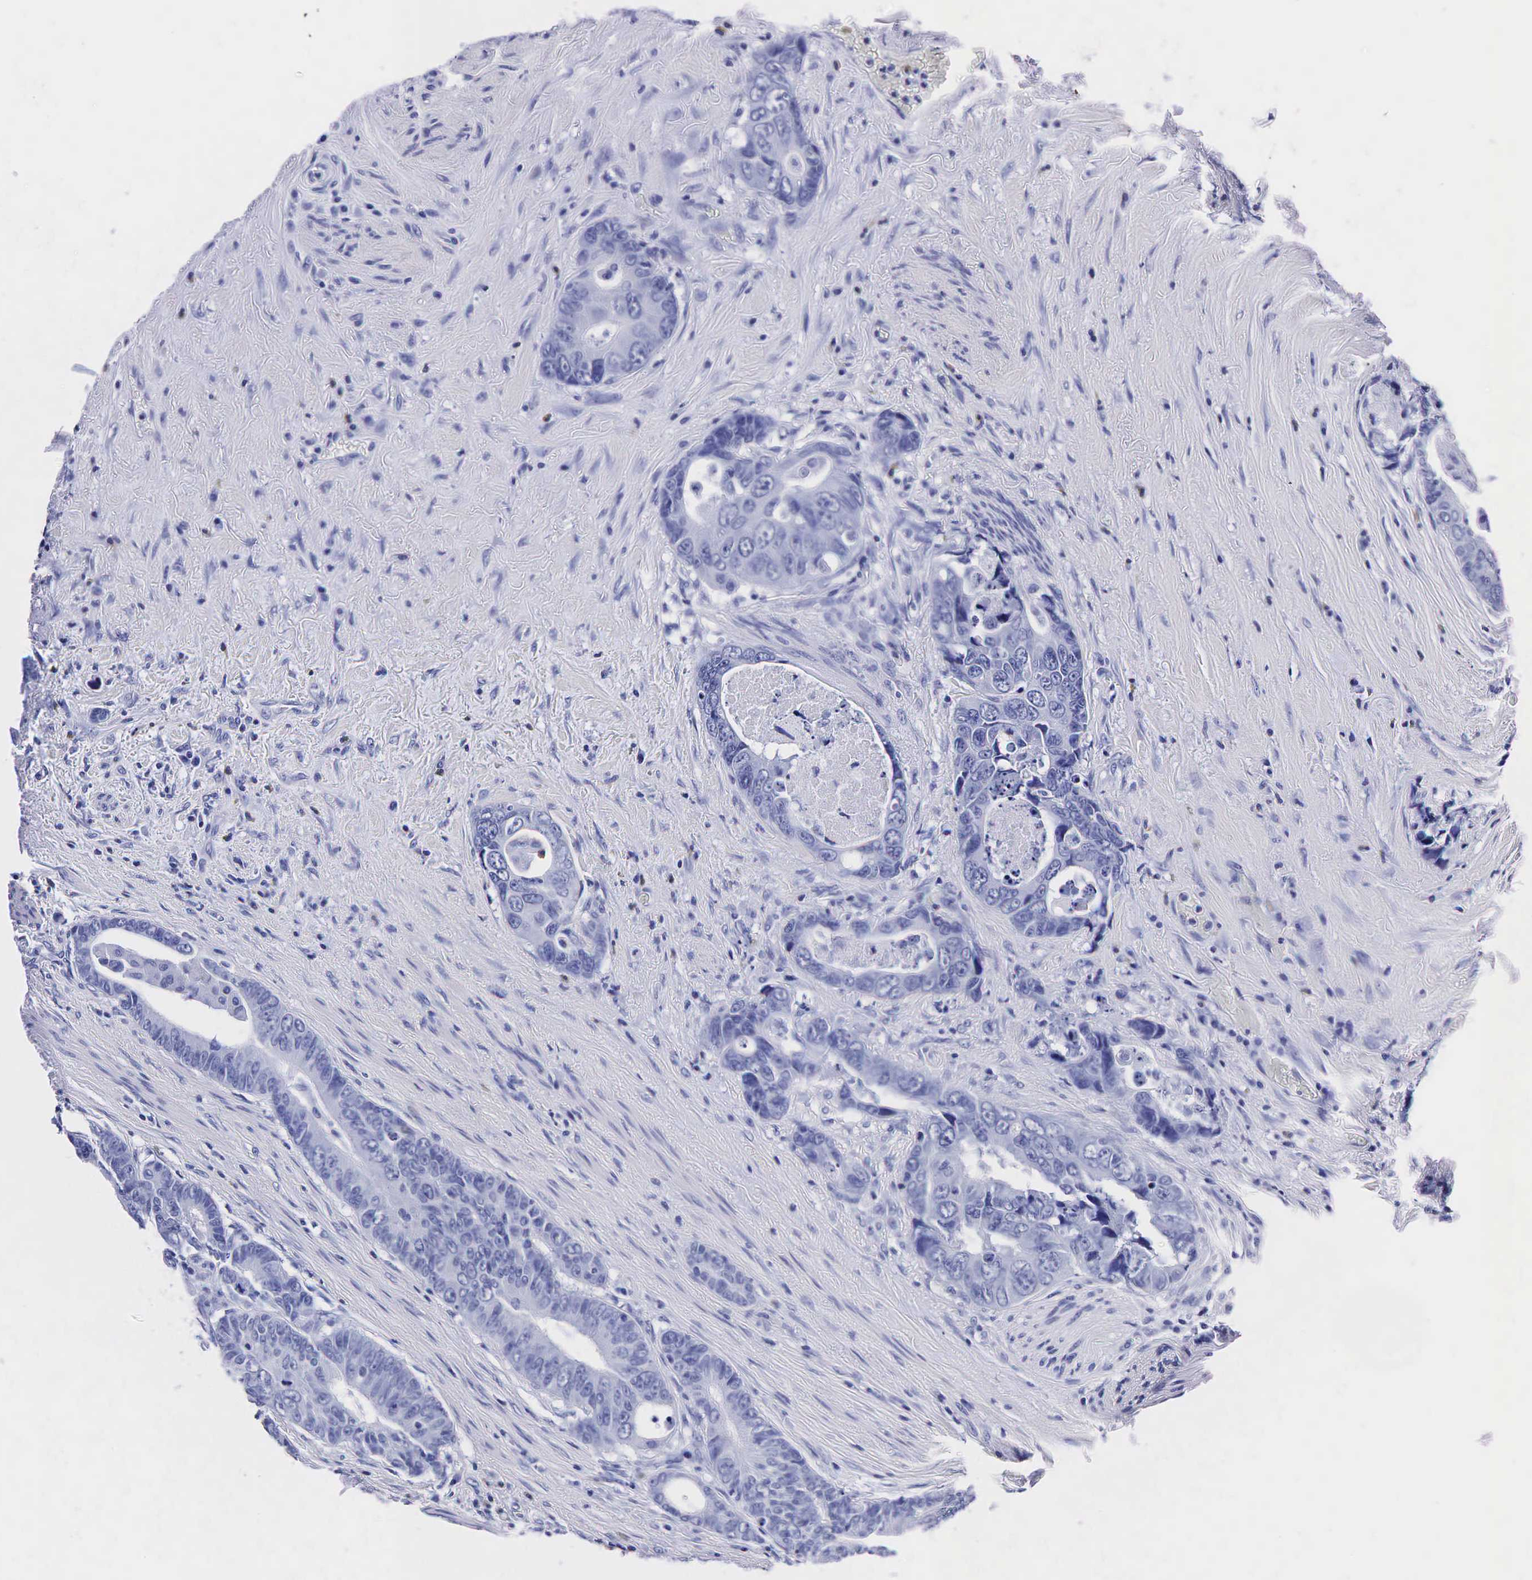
{"staining": {"intensity": "negative", "quantity": "none", "location": "none"}, "tissue": "colorectal cancer", "cell_type": "Tumor cells", "image_type": "cancer", "snomed": [{"axis": "morphology", "description": "Adenocarcinoma, NOS"}, {"axis": "topography", "description": "Rectum"}], "caption": "Immunohistochemistry (IHC) micrograph of human colorectal cancer (adenocarcinoma) stained for a protein (brown), which demonstrates no expression in tumor cells.", "gene": "TG", "patient": {"sex": "female", "age": 67}}